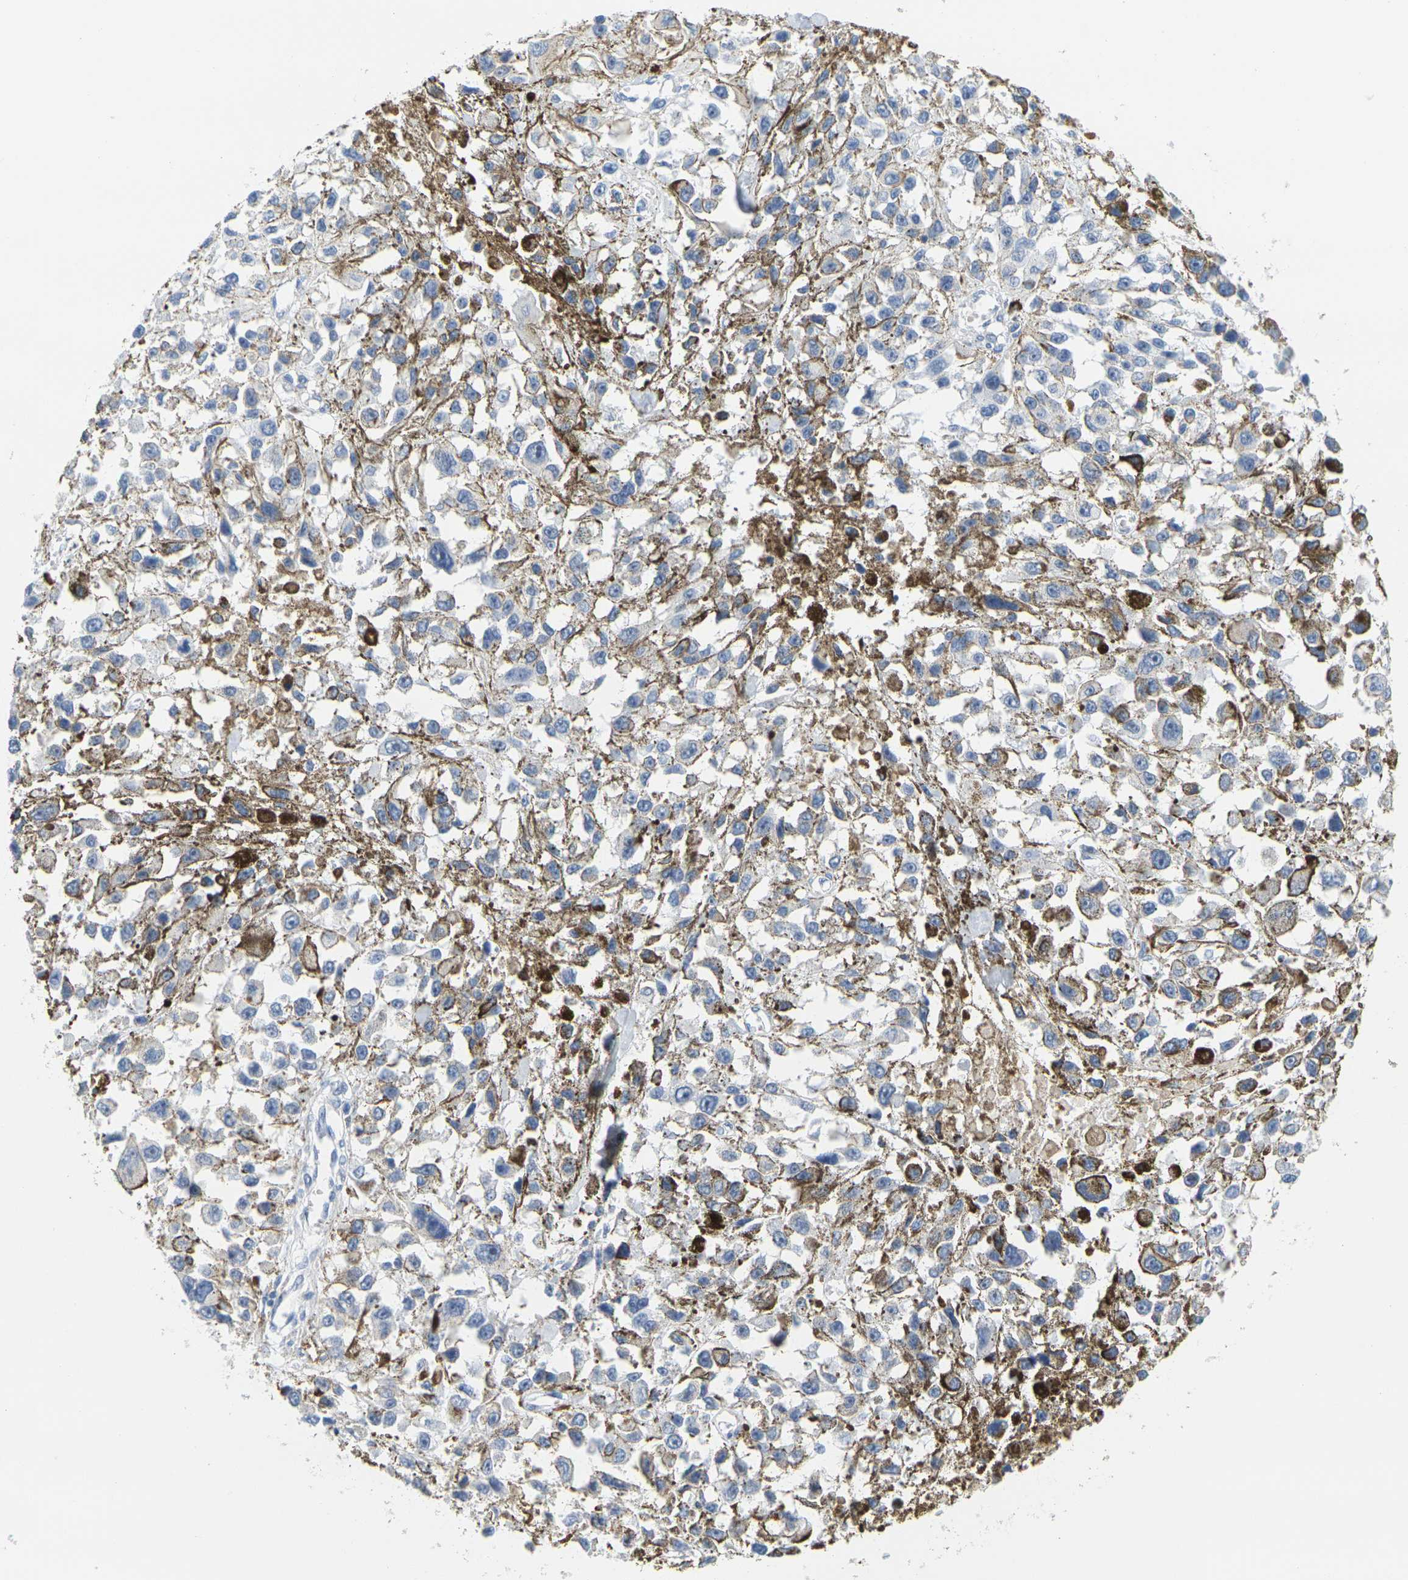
{"staining": {"intensity": "negative", "quantity": "none", "location": "none"}, "tissue": "melanoma", "cell_type": "Tumor cells", "image_type": "cancer", "snomed": [{"axis": "morphology", "description": "Malignant melanoma, Metastatic site"}, {"axis": "topography", "description": "Lymph node"}], "caption": "Tumor cells show no significant staining in melanoma.", "gene": "KLK5", "patient": {"sex": "male", "age": 59}}